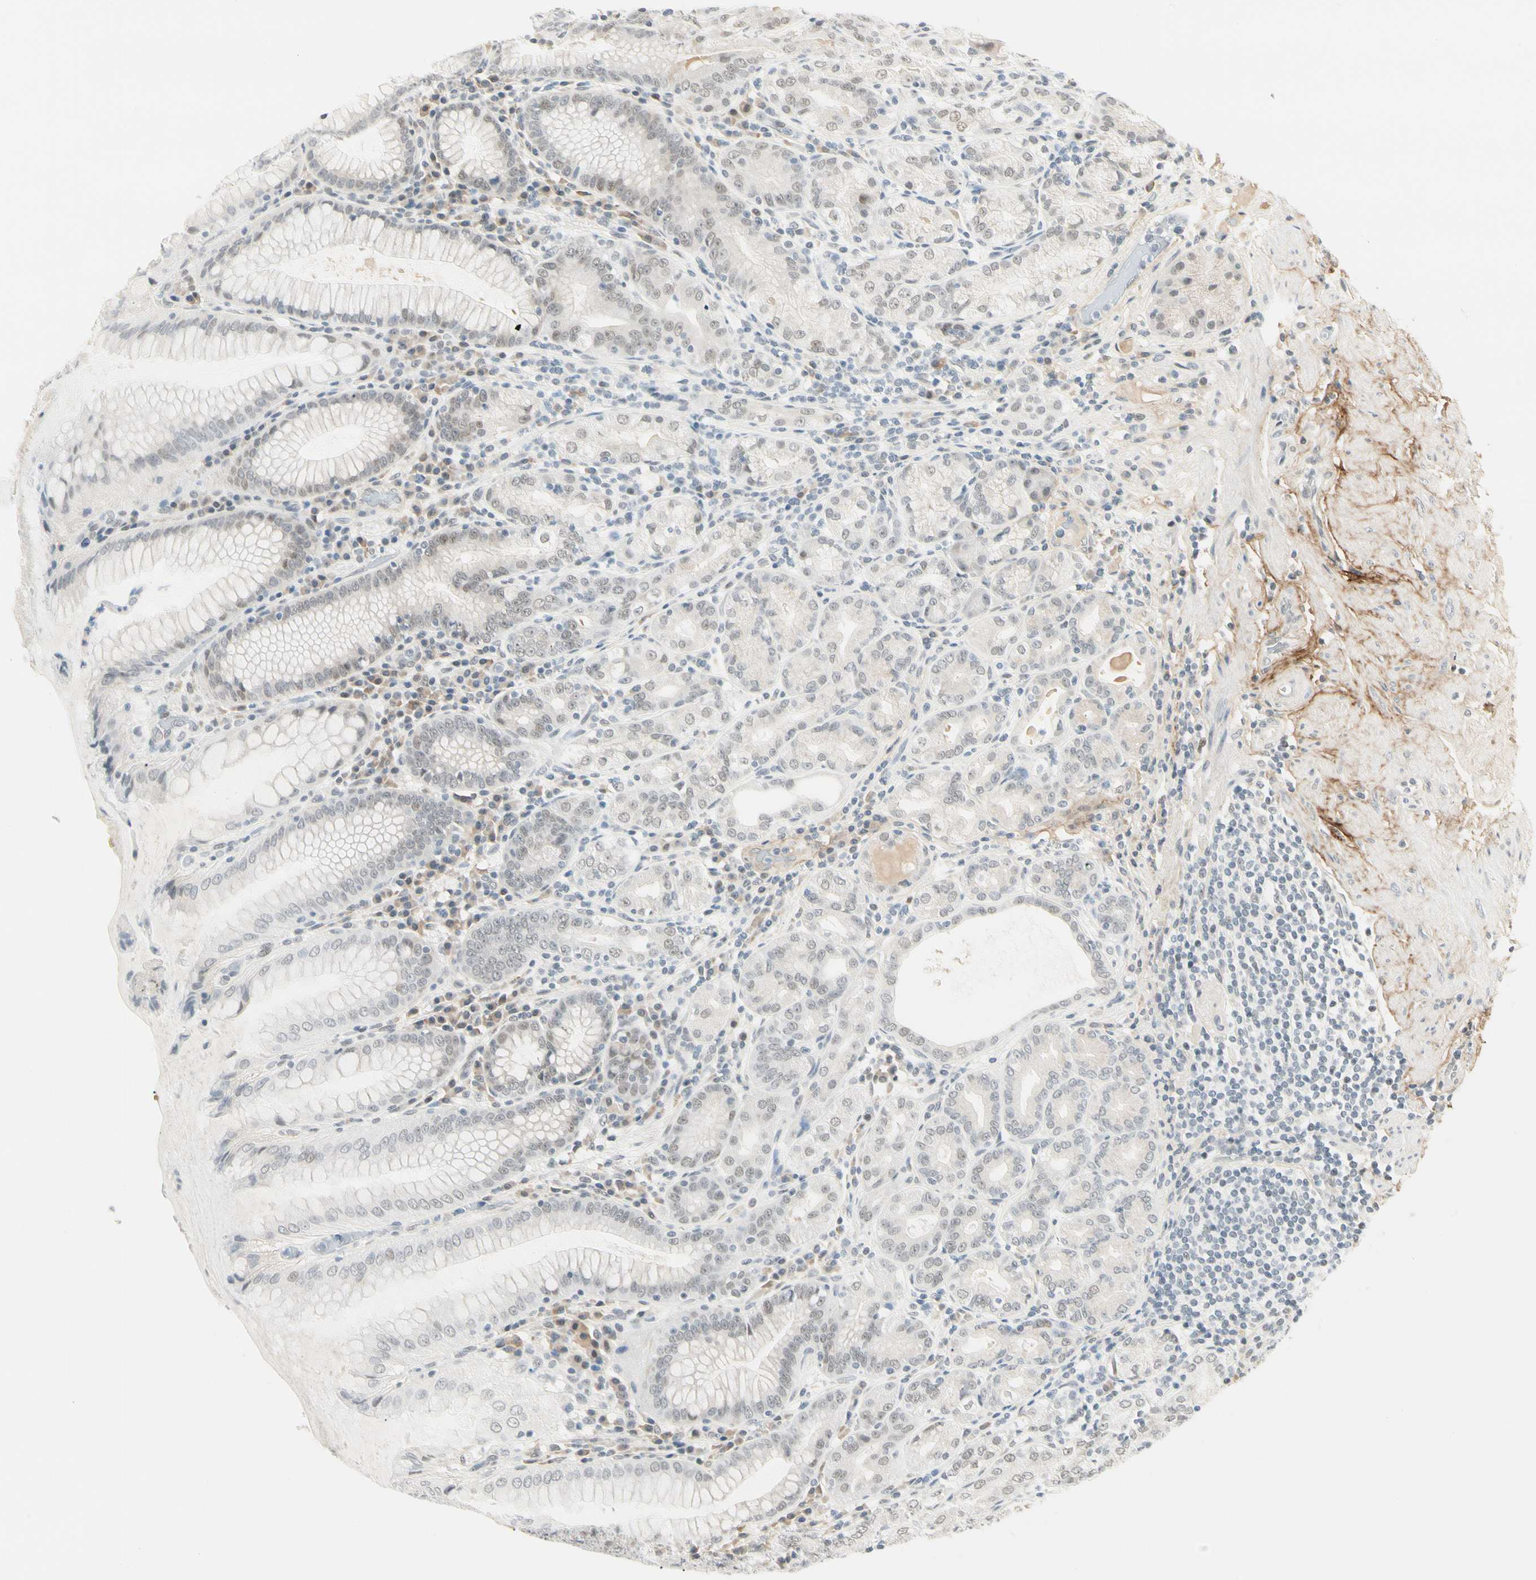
{"staining": {"intensity": "weak", "quantity": "<25%", "location": "nuclear"}, "tissue": "stomach", "cell_type": "Glandular cells", "image_type": "normal", "snomed": [{"axis": "morphology", "description": "Normal tissue, NOS"}, {"axis": "topography", "description": "Stomach, lower"}], "caption": "Immunohistochemistry (IHC) micrograph of normal human stomach stained for a protein (brown), which shows no expression in glandular cells.", "gene": "ASPN", "patient": {"sex": "female", "age": 76}}